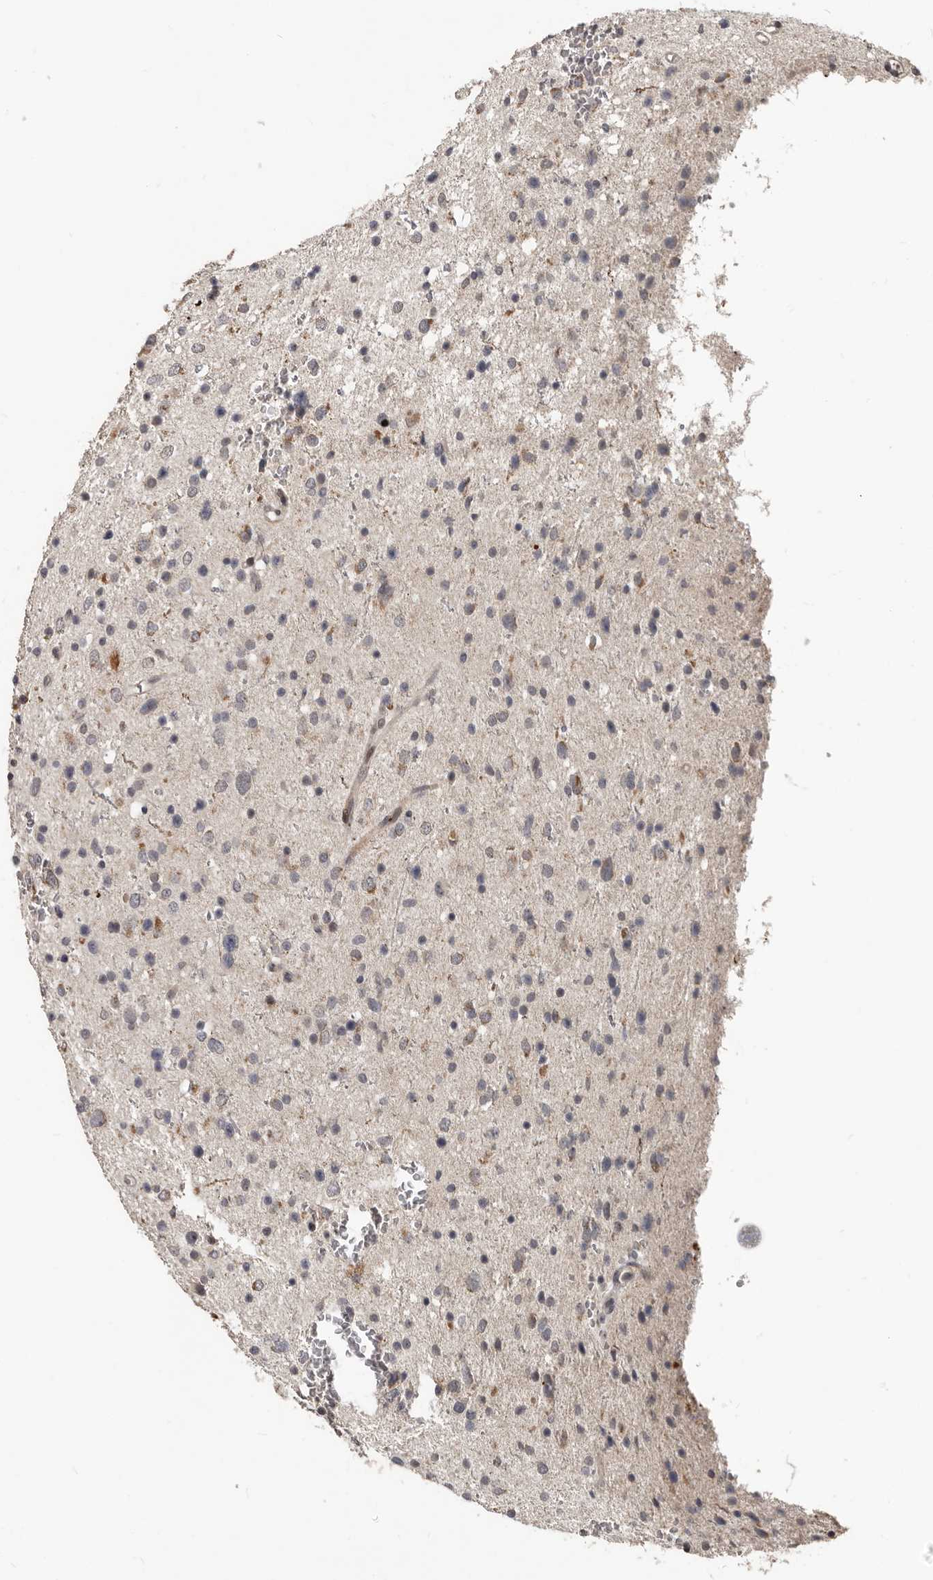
{"staining": {"intensity": "negative", "quantity": "none", "location": "none"}, "tissue": "glioma", "cell_type": "Tumor cells", "image_type": "cancer", "snomed": [{"axis": "morphology", "description": "Glioma, malignant, Low grade"}, {"axis": "topography", "description": "Brain"}], "caption": "Glioma was stained to show a protein in brown. There is no significant positivity in tumor cells. The staining was performed using DAB (3,3'-diaminobenzidine) to visualize the protein expression in brown, while the nuclei were stained in blue with hematoxylin (Magnification: 20x).", "gene": "APOL6", "patient": {"sex": "female", "age": 37}}